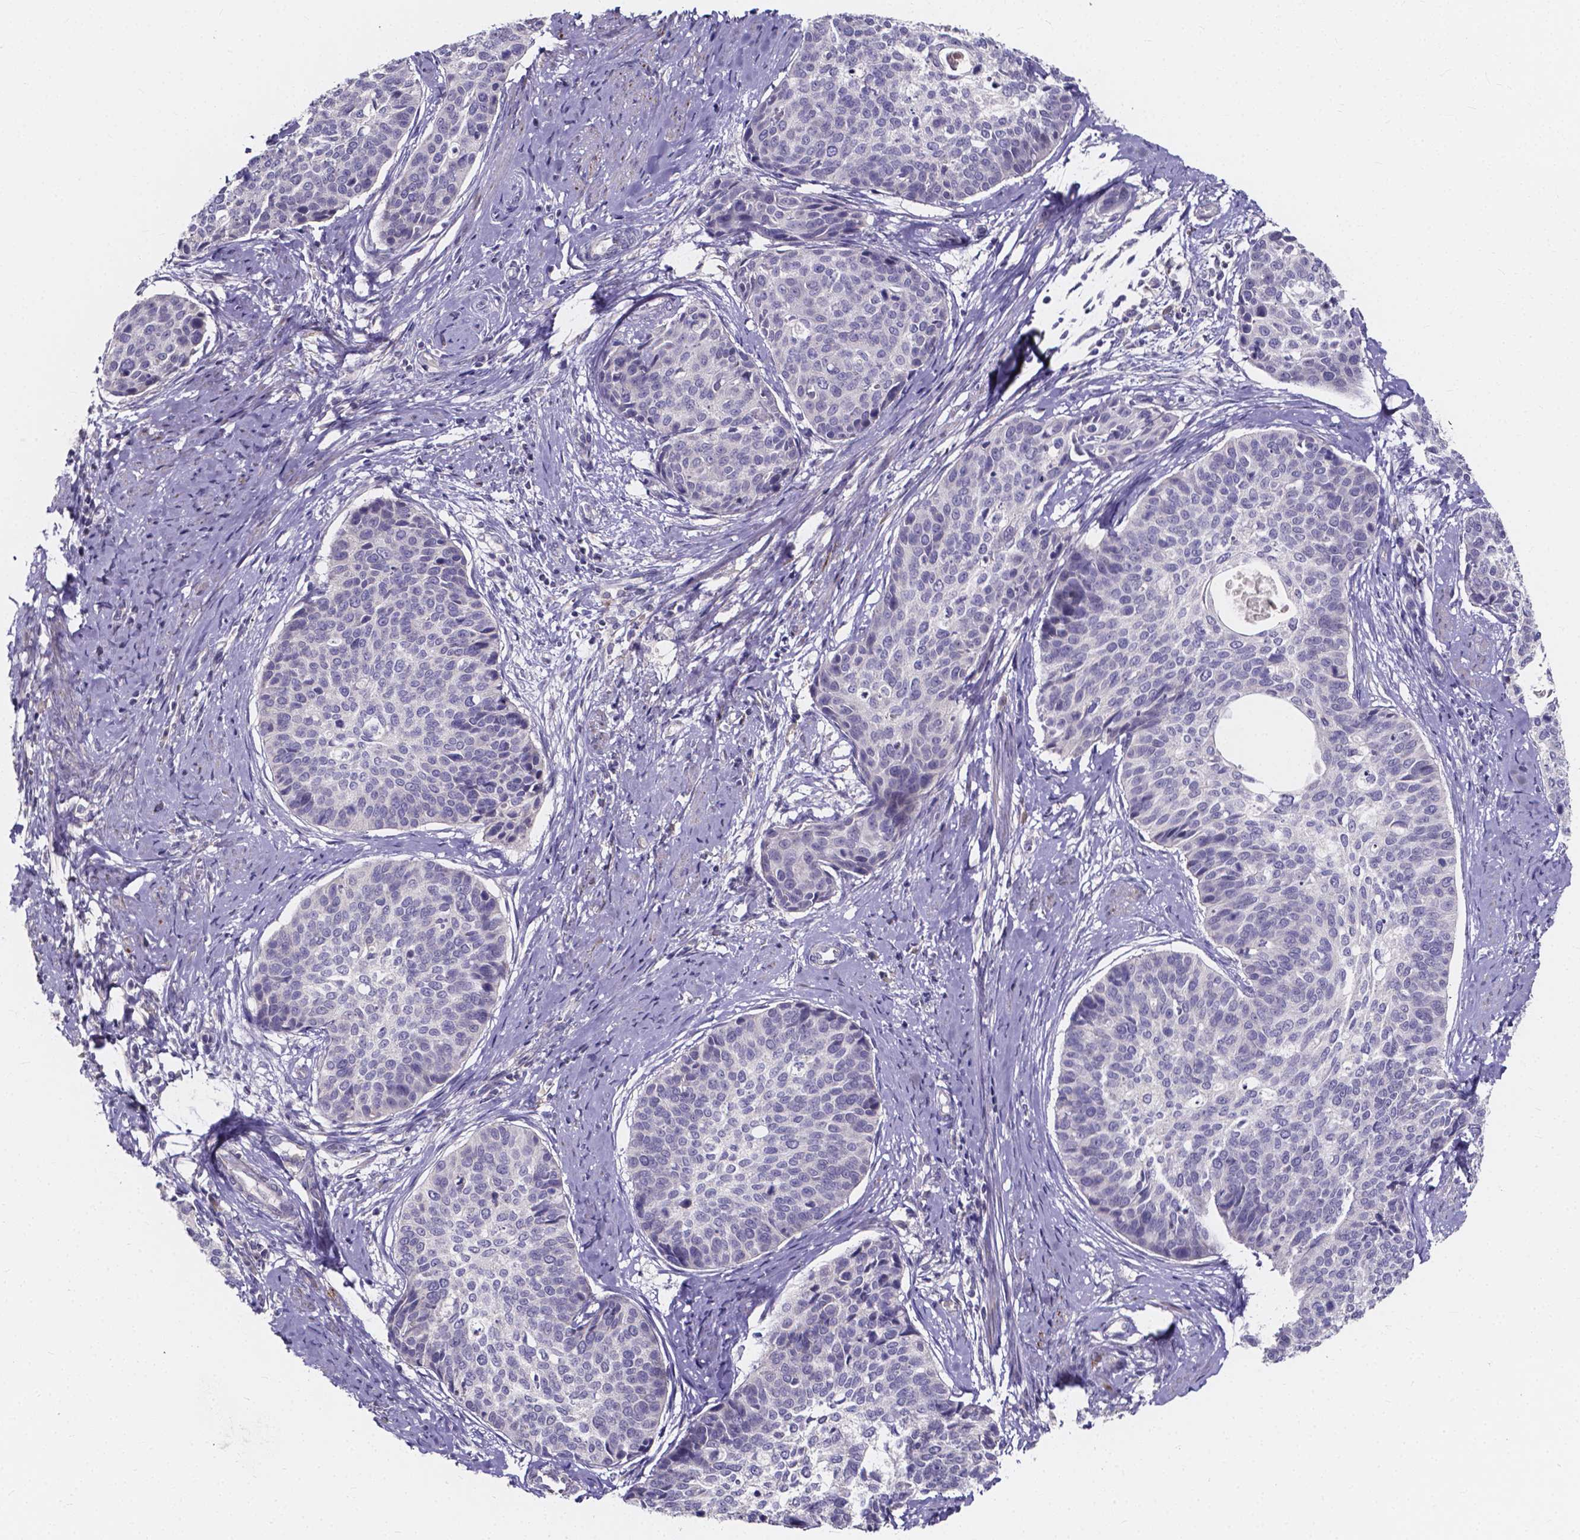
{"staining": {"intensity": "negative", "quantity": "none", "location": "none"}, "tissue": "cervical cancer", "cell_type": "Tumor cells", "image_type": "cancer", "snomed": [{"axis": "morphology", "description": "Squamous cell carcinoma, NOS"}, {"axis": "topography", "description": "Cervix"}], "caption": "Histopathology image shows no significant protein expression in tumor cells of cervical squamous cell carcinoma. Brightfield microscopy of IHC stained with DAB (brown) and hematoxylin (blue), captured at high magnification.", "gene": "SPOCD1", "patient": {"sex": "female", "age": 69}}